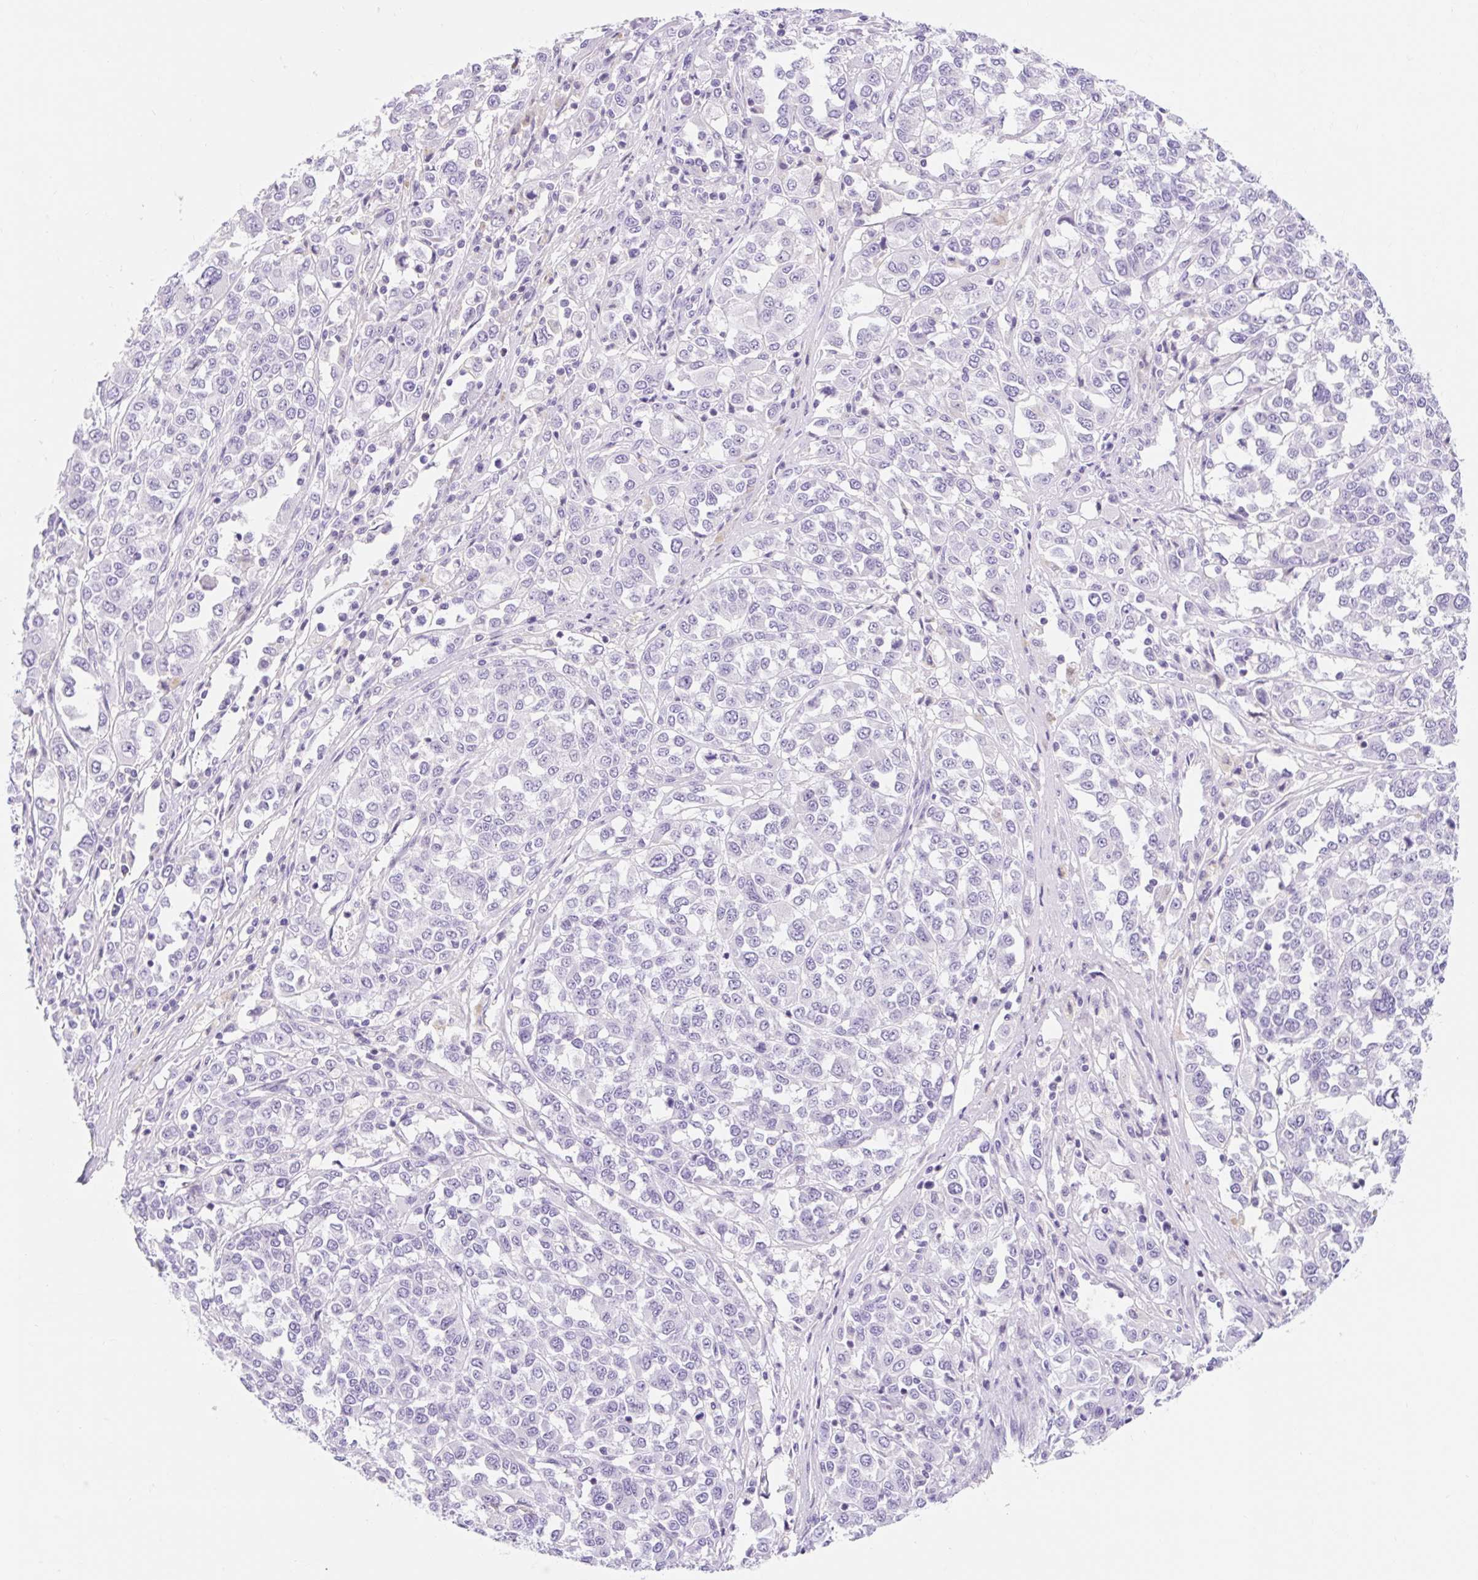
{"staining": {"intensity": "negative", "quantity": "none", "location": "none"}, "tissue": "melanoma", "cell_type": "Tumor cells", "image_type": "cancer", "snomed": [{"axis": "morphology", "description": "Malignant melanoma, Metastatic site"}, {"axis": "topography", "description": "Lymph node"}], "caption": "DAB (3,3'-diaminobenzidine) immunohistochemical staining of malignant melanoma (metastatic site) exhibits no significant positivity in tumor cells.", "gene": "SLC28A1", "patient": {"sex": "male", "age": 44}}